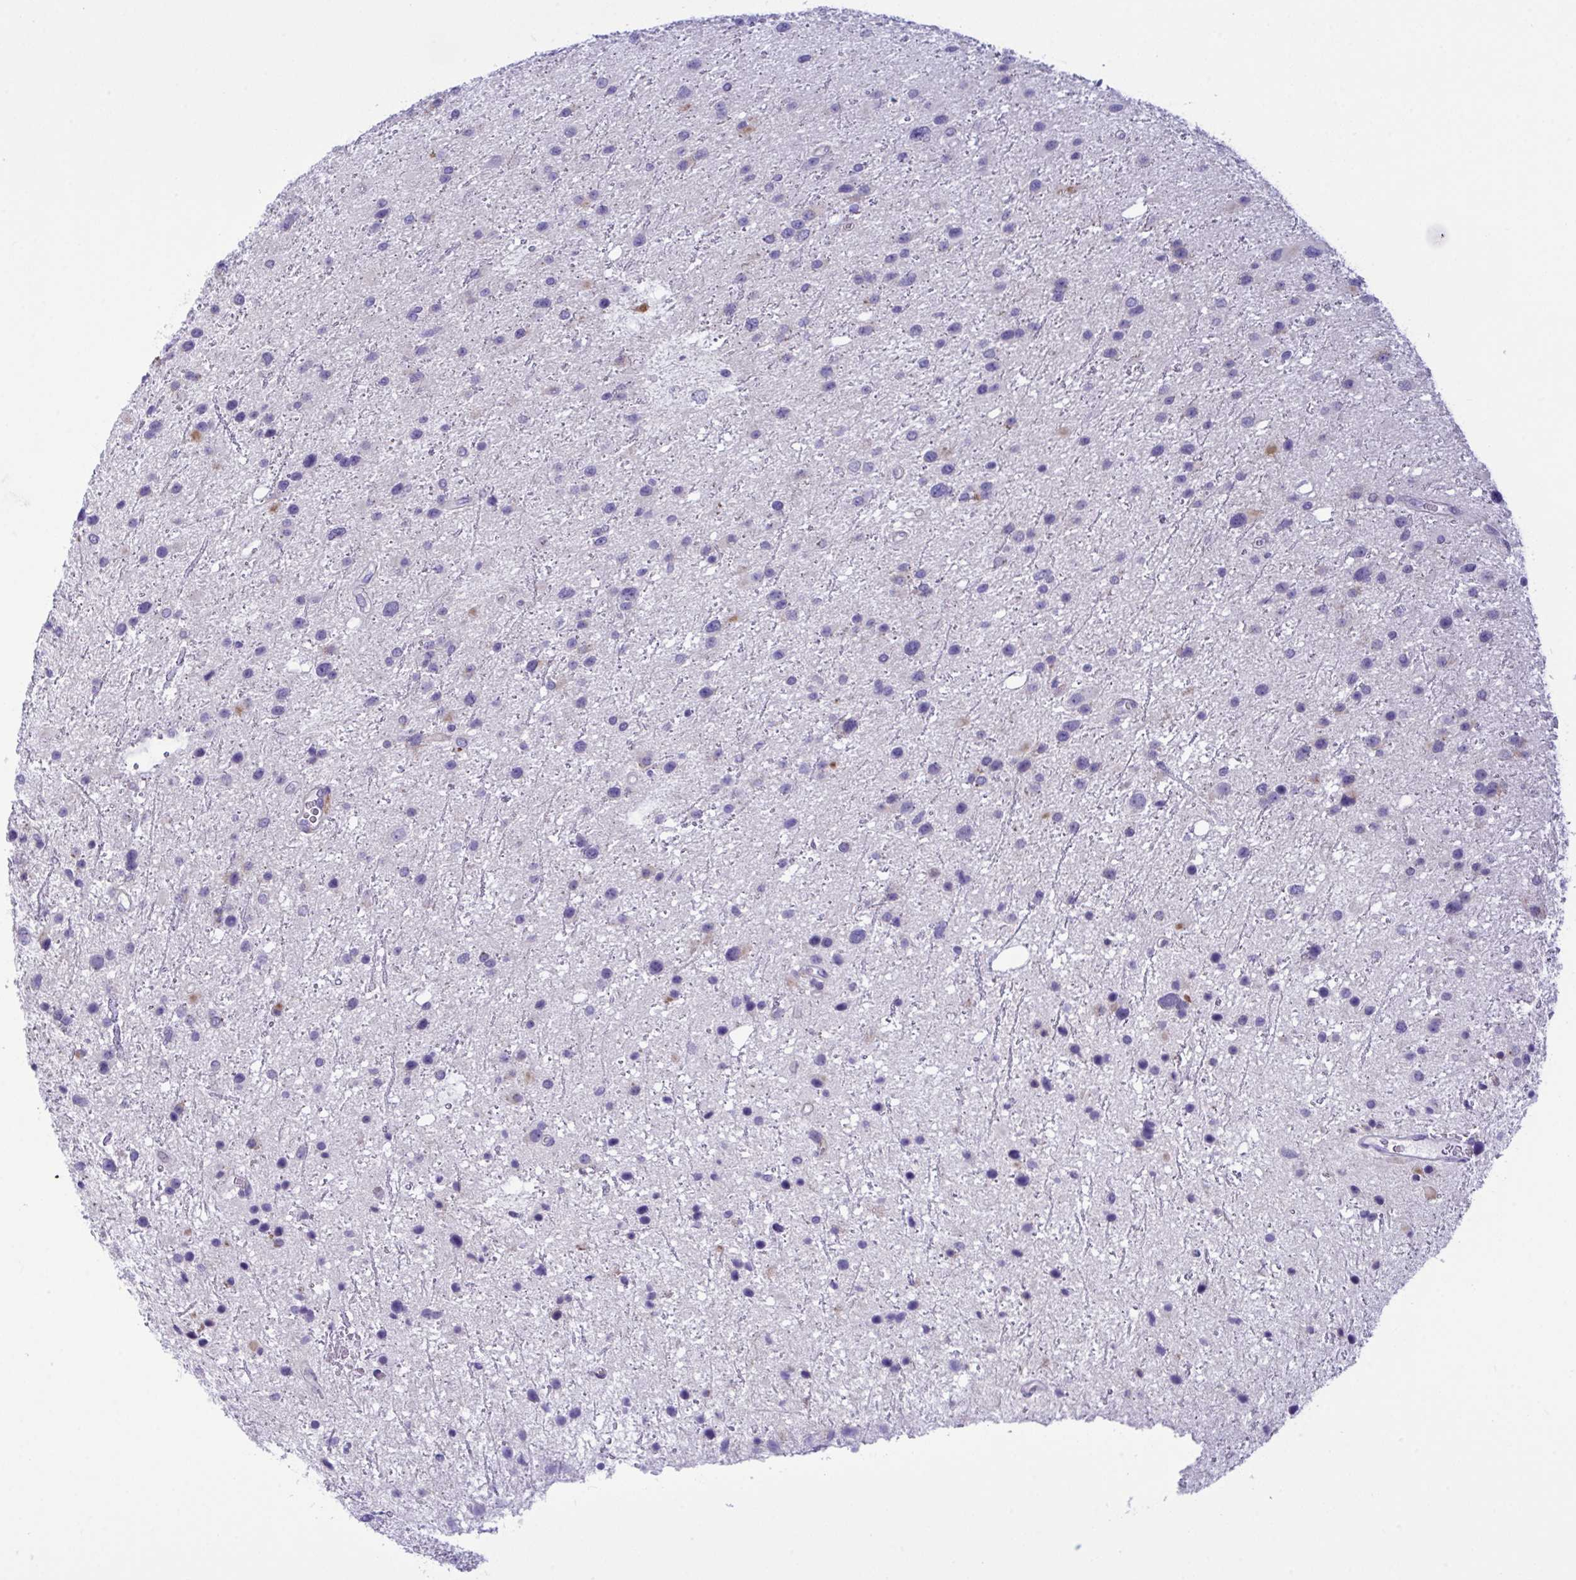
{"staining": {"intensity": "negative", "quantity": "none", "location": "none"}, "tissue": "glioma", "cell_type": "Tumor cells", "image_type": "cancer", "snomed": [{"axis": "morphology", "description": "Glioma, malignant, Low grade"}, {"axis": "topography", "description": "Brain"}], "caption": "Low-grade glioma (malignant) stained for a protein using immunohistochemistry reveals no staining tumor cells.", "gene": "WDR97", "patient": {"sex": "female", "age": 32}}